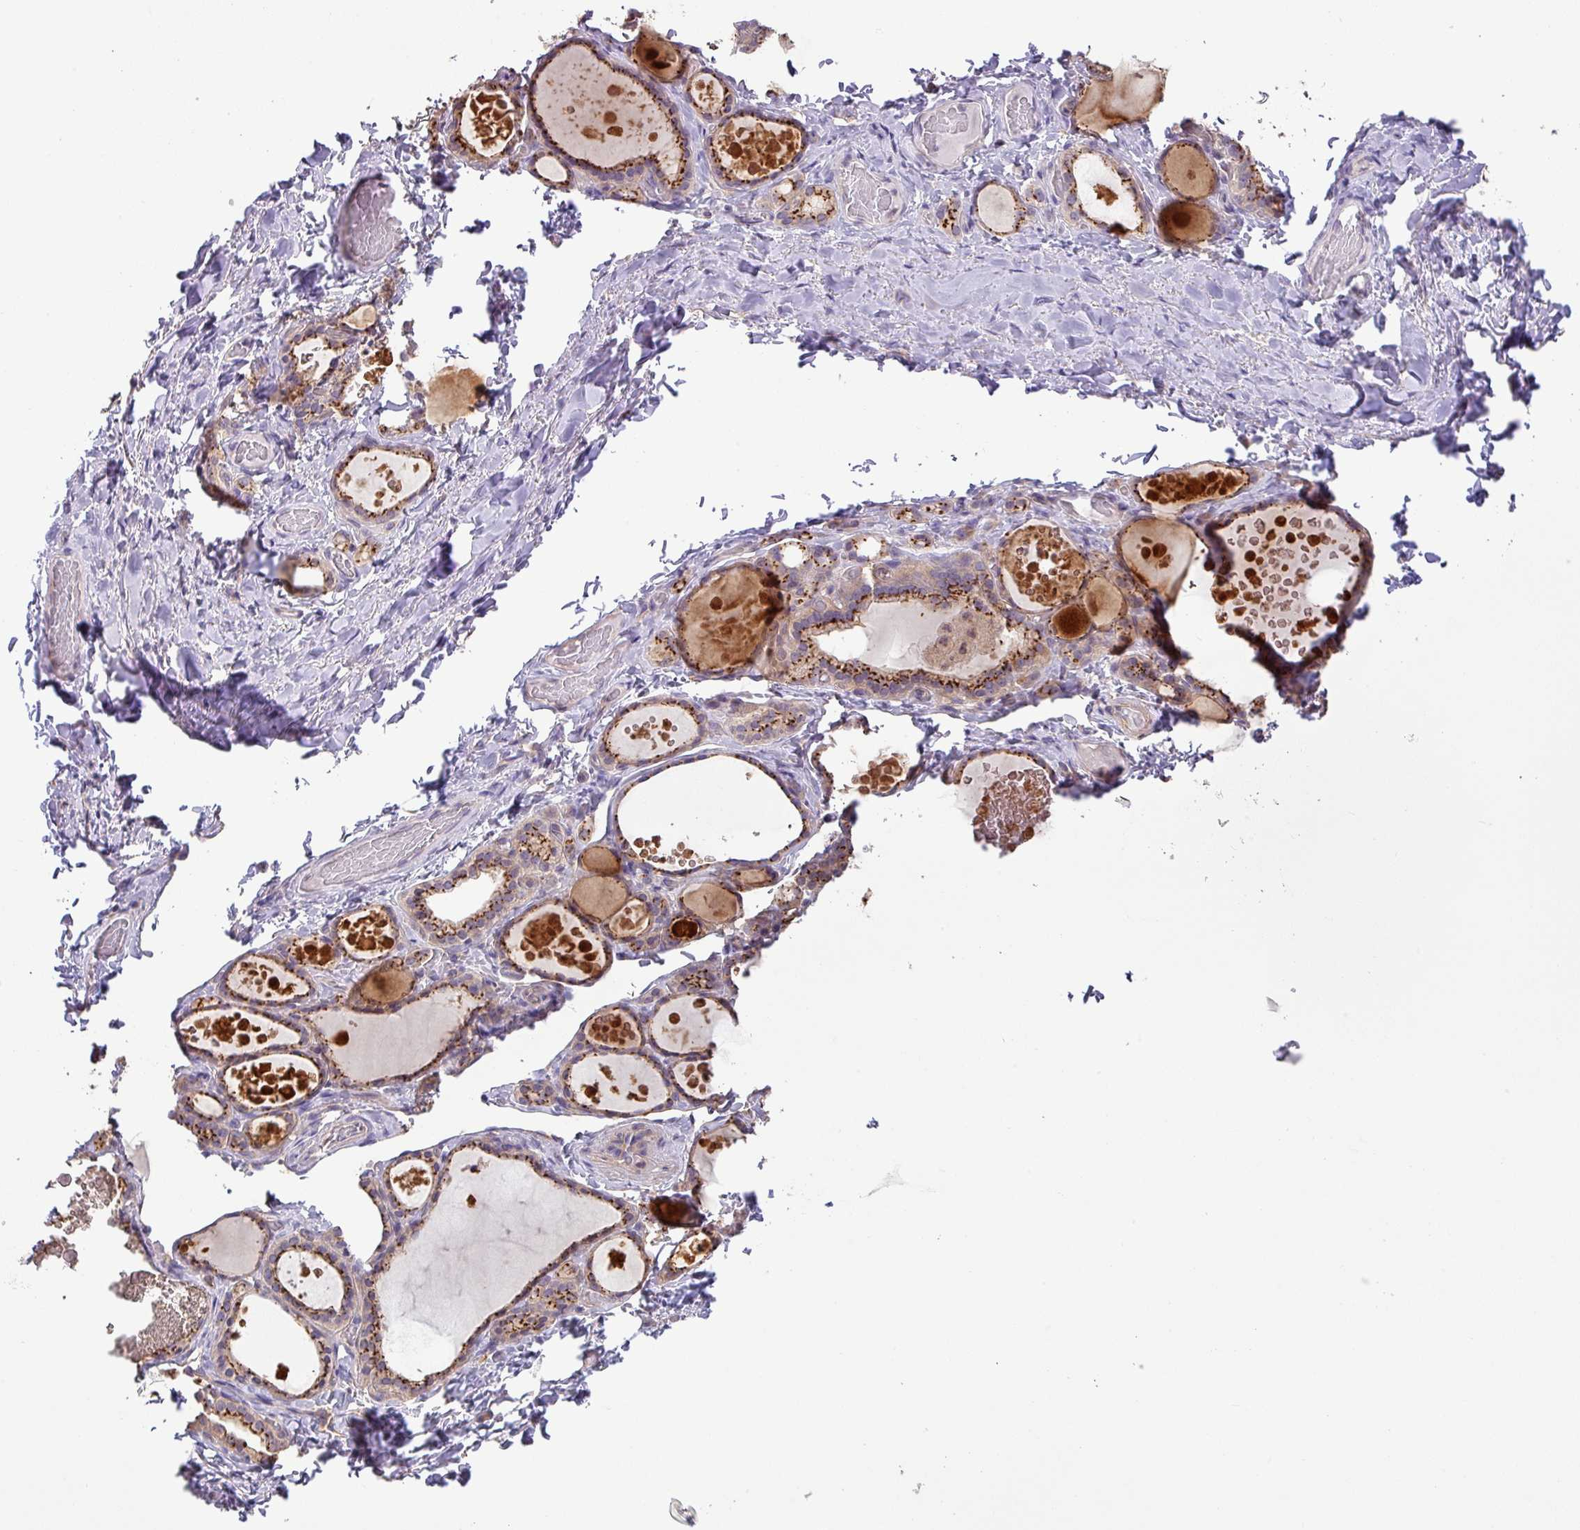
{"staining": {"intensity": "strong", "quantity": "25%-75%", "location": "cytoplasmic/membranous"}, "tissue": "thyroid gland", "cell_type": "Glandular cells", "image_type": "normal", "snomed": [{"axis": "morphology", "description": "Normal tissue, NOS"}, {"axis": "topography", "description": "Thyroid gland"}], "caption": "Brown immunohistochemical staining in normal thyroid gland demonstrates strong cytoplasmic/membranous staining in approximately 25%-75% of glandular cells.", "gene": "GALNT12", "patient": {"sex": "female", "age": 46}}